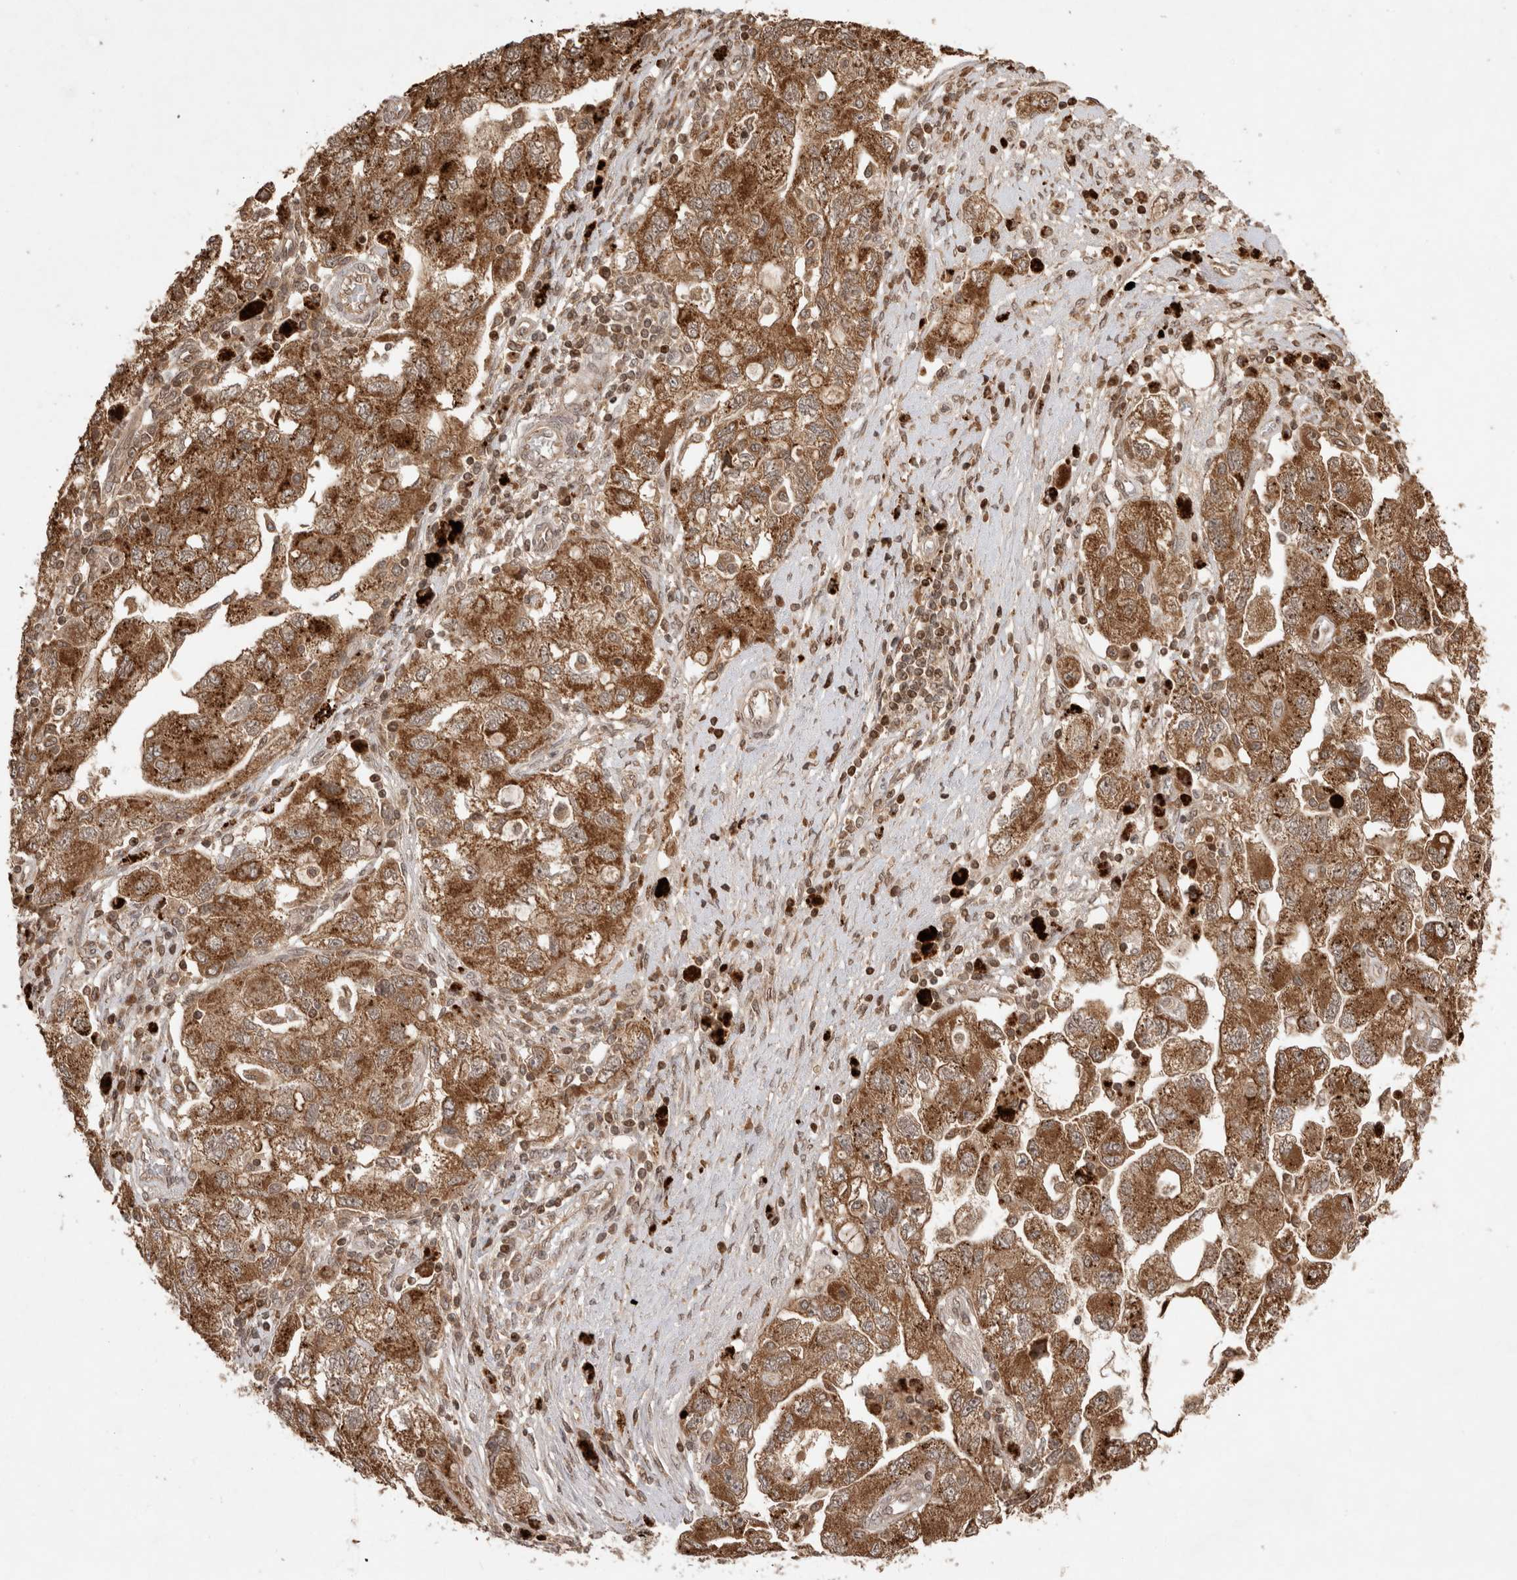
{"staining": {"intensity": "strong", "quantity": ">75%", "location": "cytoplasmic/membranous"}, "tissue": "ovarian cancer", "cell_type": "Tumor cells", "image_type": "cancer", "snomed": [{"axis": "morphology", "description": "Carcinoma, NOS"}, {"axis": "morphology", "description": "Cystadenocarcinoma, serous, NOS"}, {"axis": "topography", "description": "Ovary"}], "caption": "Immunohistochemical staining of serous cystadenocarcinoma (ovarian) demonstrates strong cytoplasmic/membranous protein positivity in approximately >75% of tumor cells.", "gene": "FAM221A", "patient": {"sex": "female", "age": 69}}